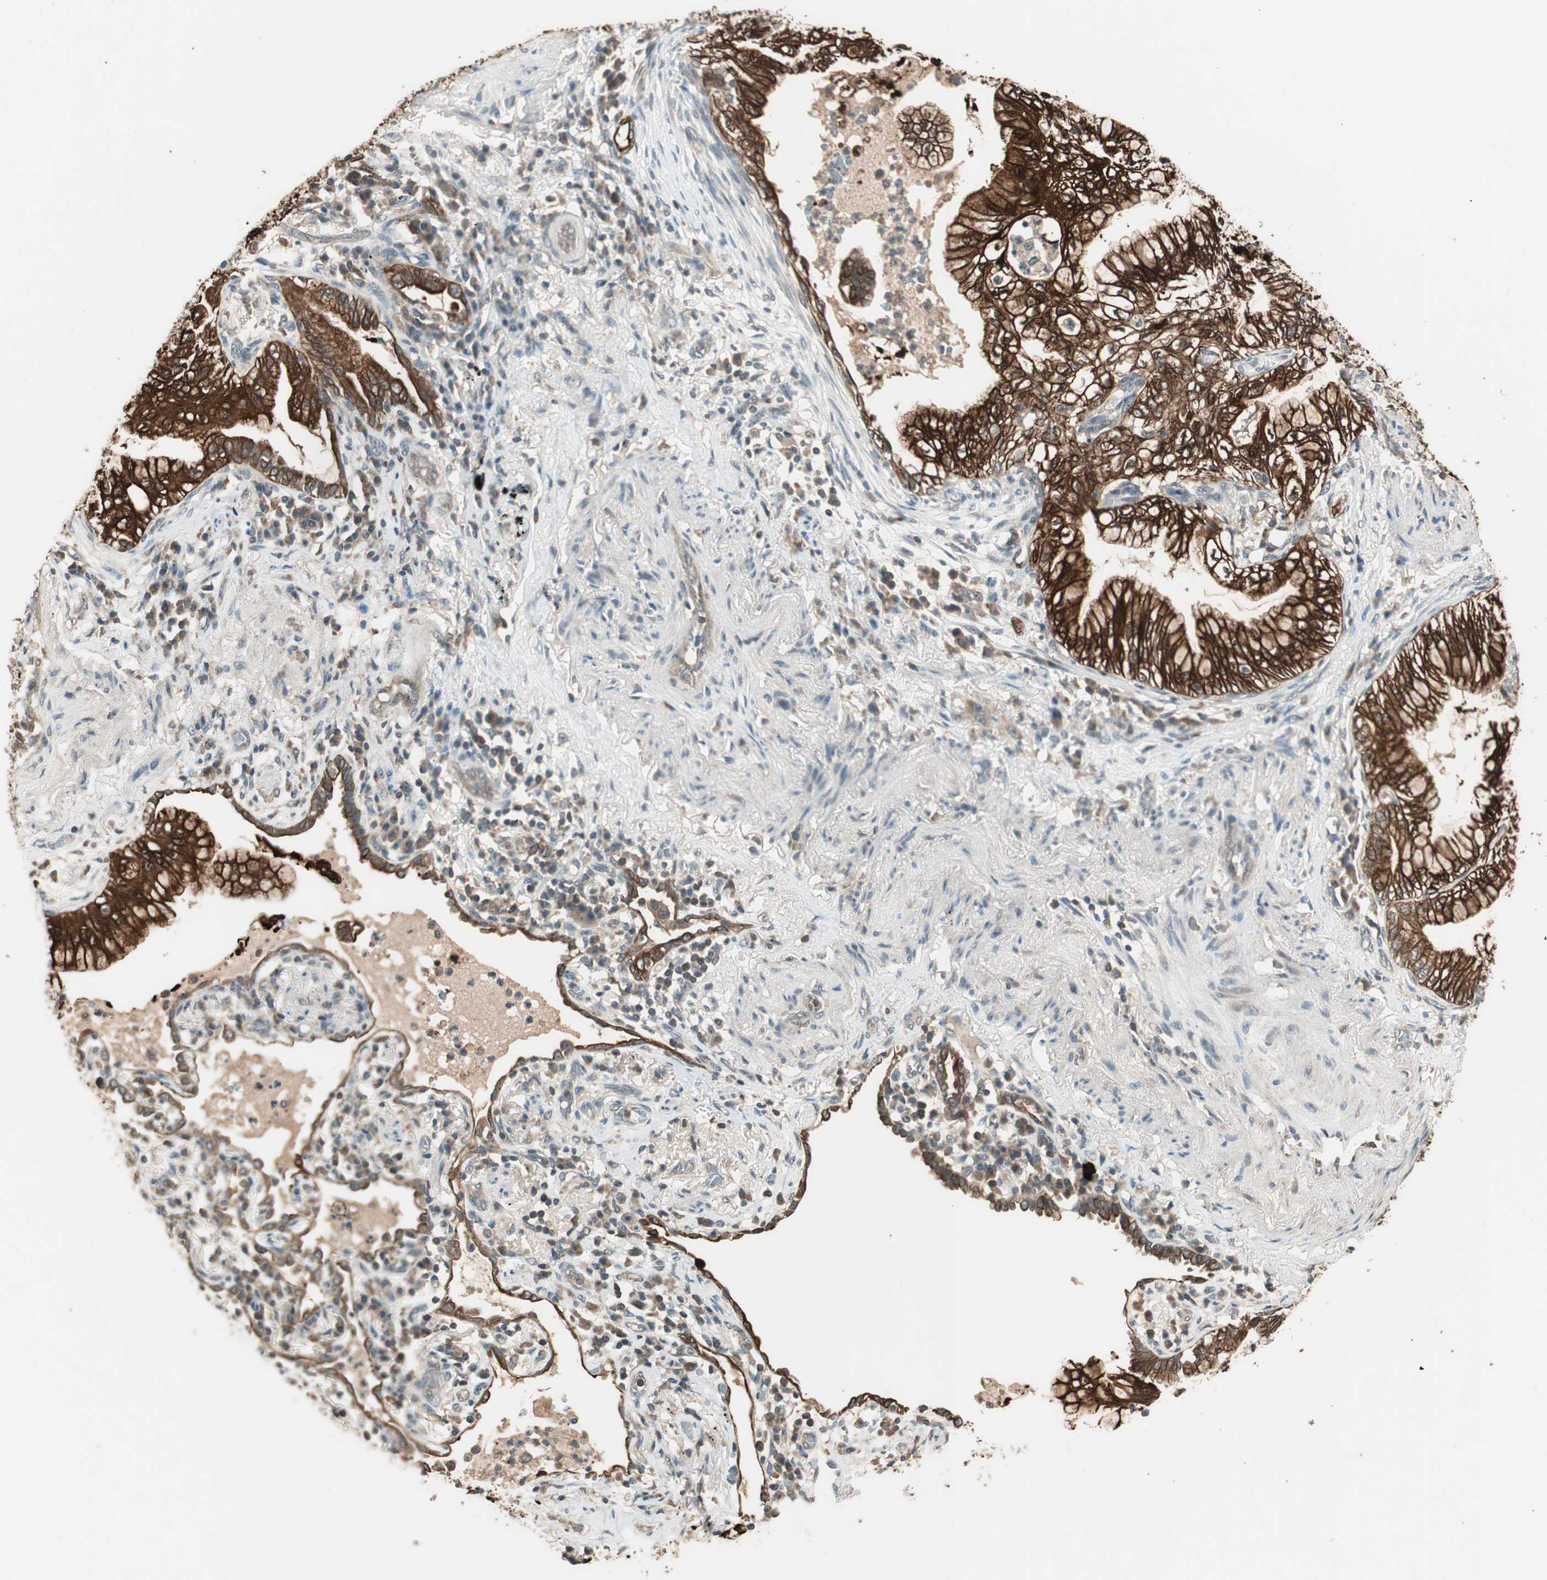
{"staining": {"intensity": "strong", "quantity": ">75%", "location": "cytoplasmic/membranous"}, "tissue": "lung cancer", "cell_type": "Tumor cells", "image_type": "cancer", "snomed": [{"axis": "morphology", "description": "Adenocarcinoma, NOS"}, {"axis": "topography", "description": "Lung"}], "caption": "Protein expression analysis of human lung cancer reveals strong cytoplasmic/membranous staining in about >75% of tumor cells. The staining is performed using DAB (3,3'-diaminobenzidine) brown chromogen to label protein expression. The nuclei are counter-stained blue using hematoxylin.", "gene": "TRIM21", "patient": {"sex": "female", "age": 70}}